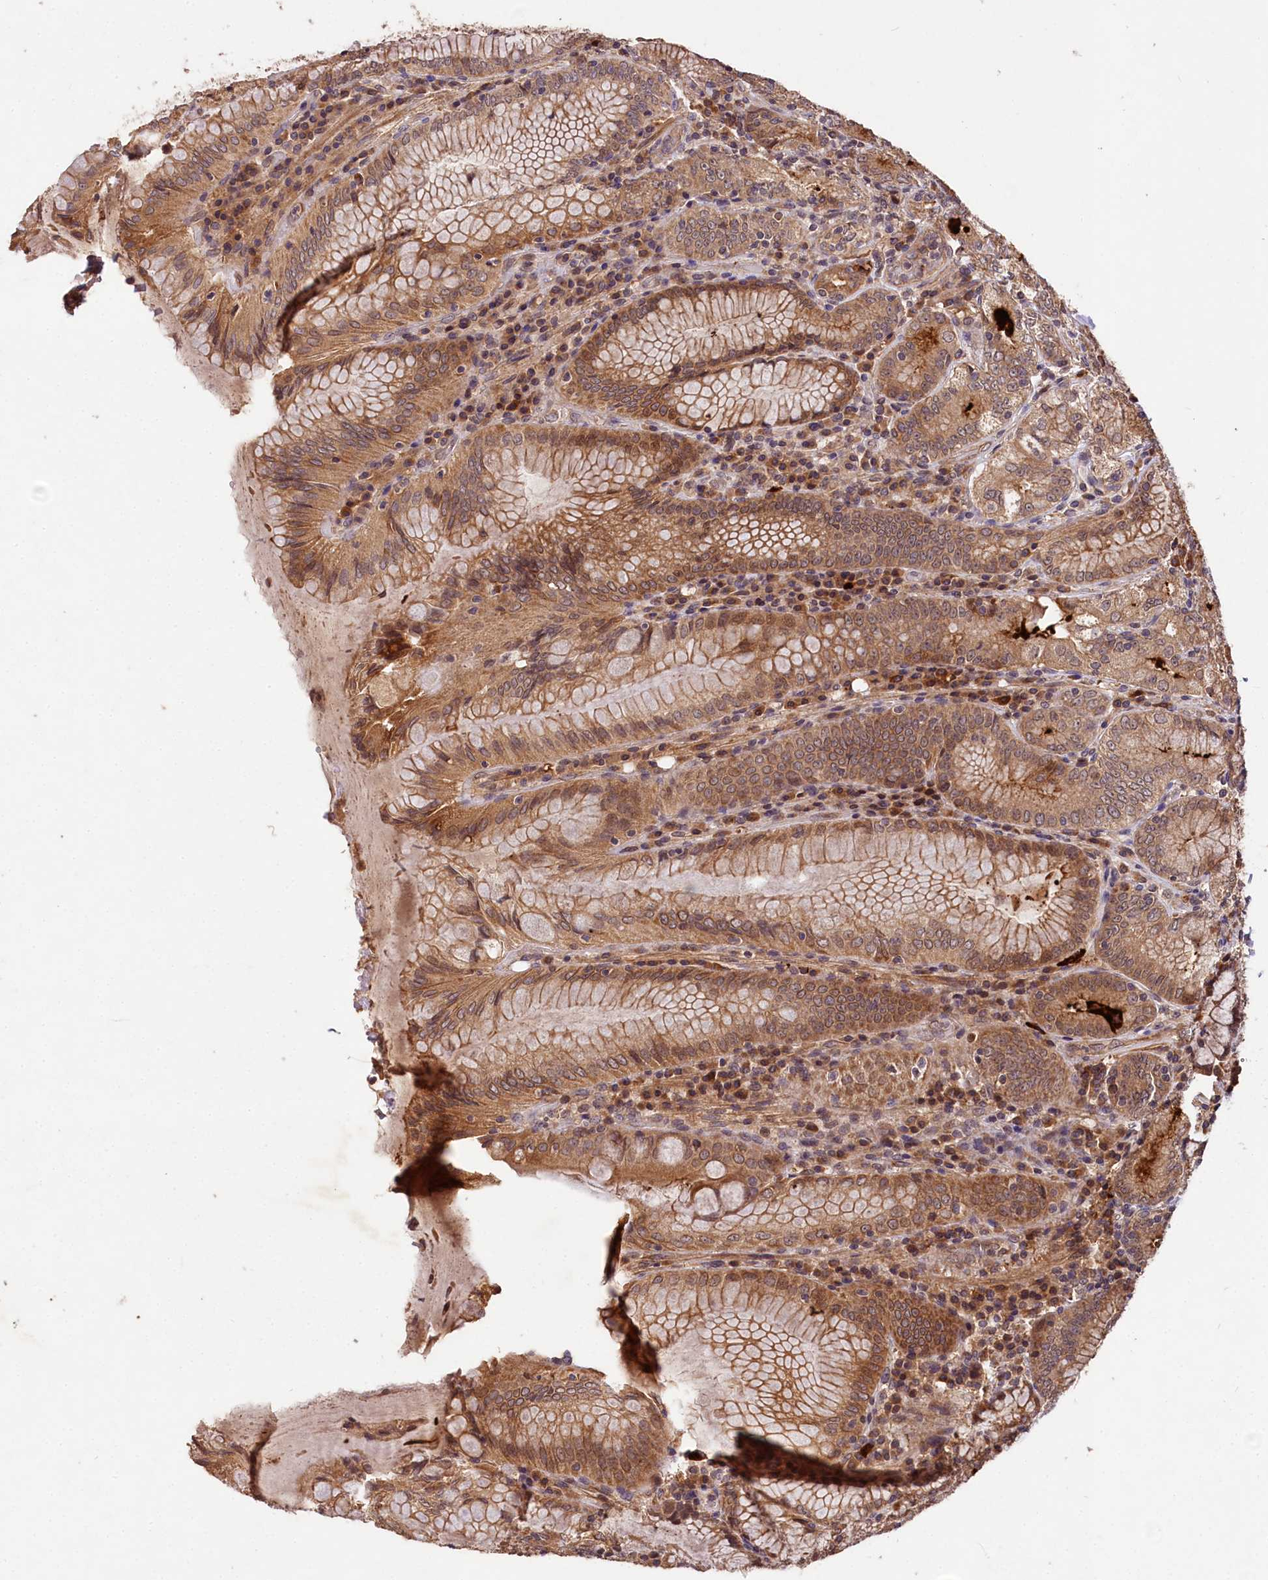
{"staining": {"intensity": "moderate", "quantity": ">75%", "location": "cytoplasmic/membranous"}, "tissue": "stomach", "cell_type": "Glandular cells", "image_type": "normal", "snomed": [{"axis": "morphology", "description": "Normal tissue, NOS"}, {"axis": "topography", "description": "Stomach, upper"}, {"axis": "topography", "description": "Stomach, lower"}], "caption": "The immunohistochemical stain labels moderate cytoplasmic/membranous staining in glandular cells of unremarkable stomach. (DAB = brown stain, brightfield microscopy at high magnification).", "gene": "MCF2L2", "patient": {"sex": "female", "age": 76}}